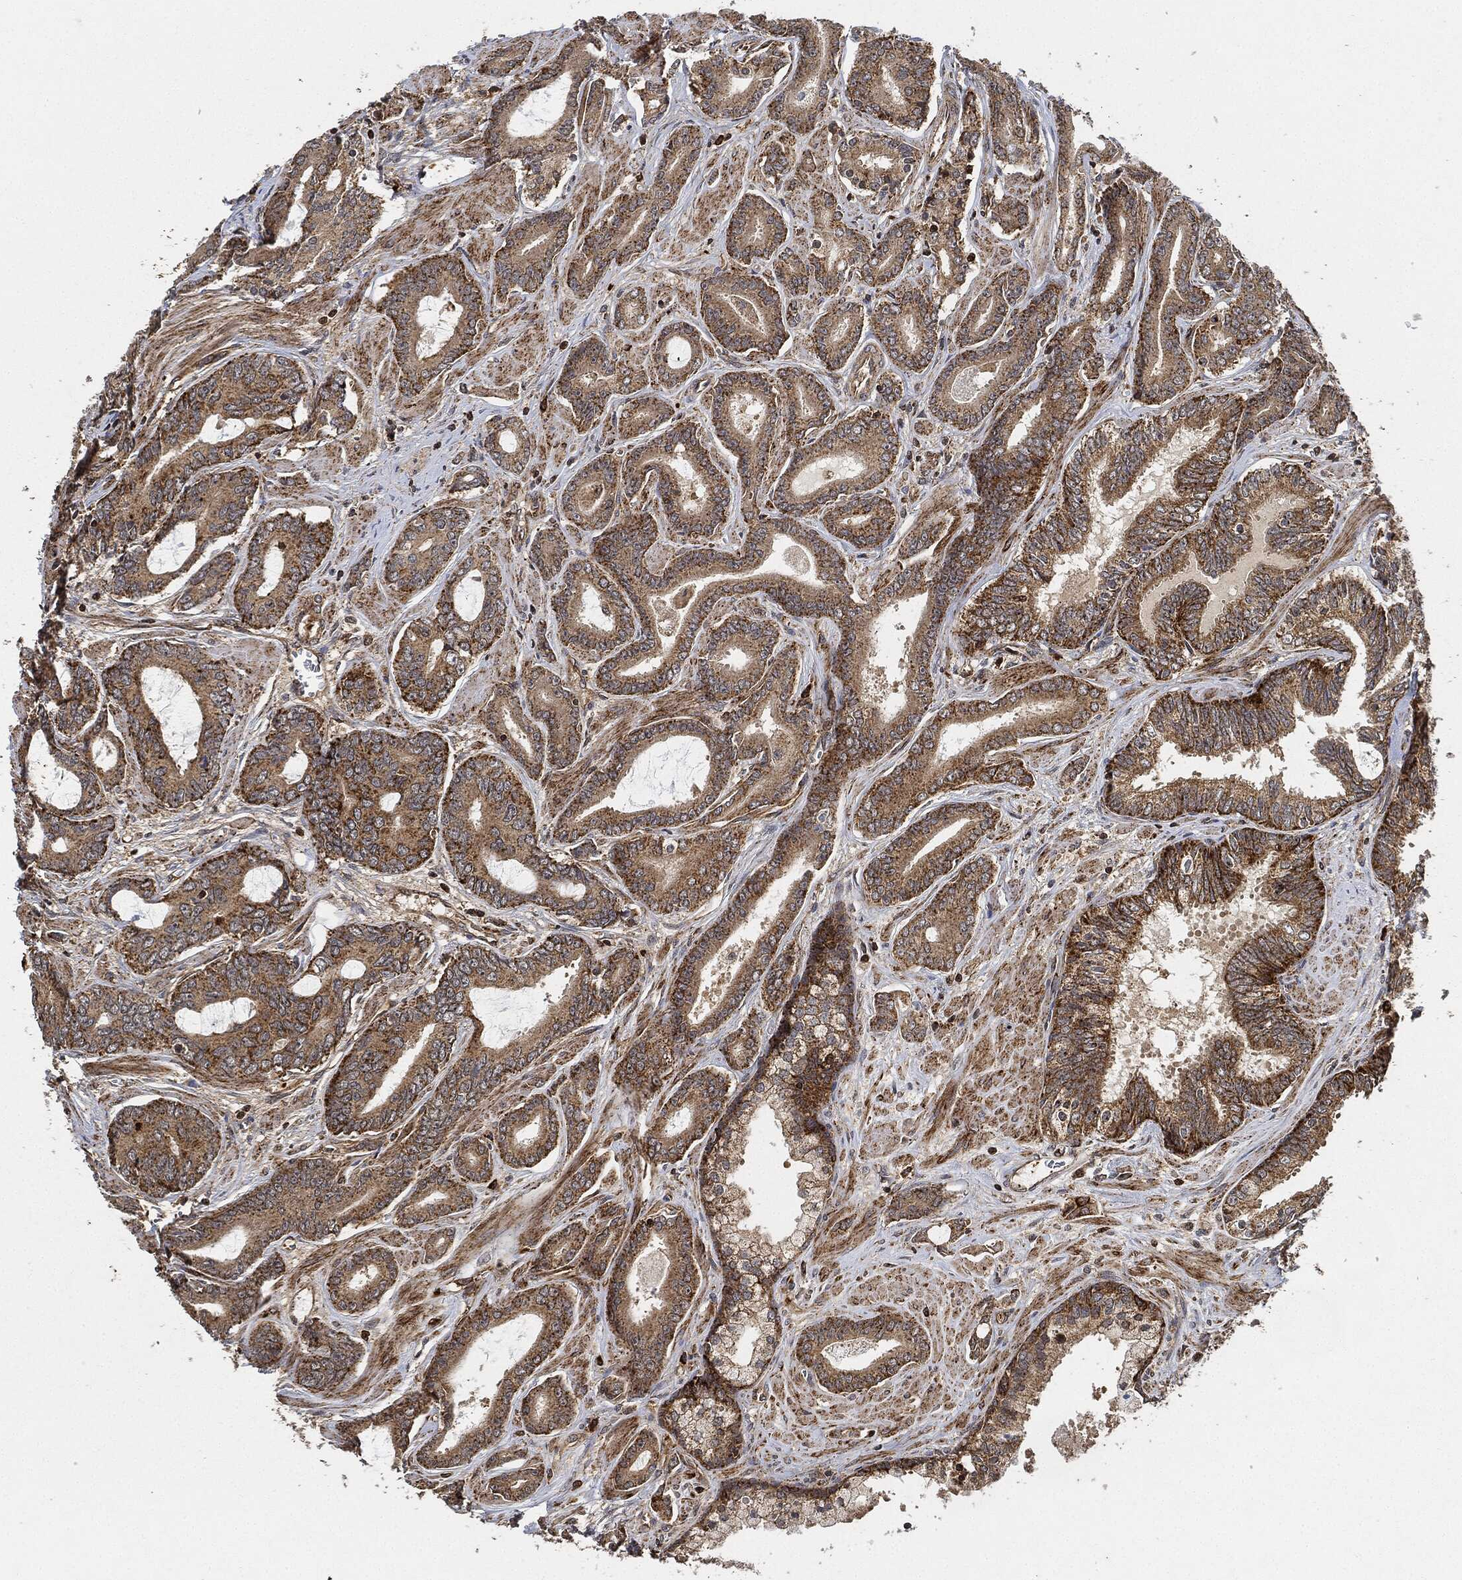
{"staining": {"intensity": "strong", "quantity": "25%-75%", "location": "cytoplasmic/membranous"}, "tissue": "prostate cancer", "cell_type": "Tumor cells", "image_type": "cancer", "snomed": [{"axis": "morphology", "description": "Adenocarcinoma, NOS"}, {"axis": "topography", "description": "Prostate"}], "caption": "Immunohistochemical staining of prostate adenocarcinoma exhibits high levels of strong cytoplasmic/membranous protein staining in approximately 25%-75% of tumor cells. The staining was performed using DAB (3,3'-diaminobenzidine) to visualize the protein expression in brown, while the nuclei were stained in blue with hematoxylin (Magnification: 20x).", "gene": "MAP3K3", "patient": {"sex": "male", "age": 55}}